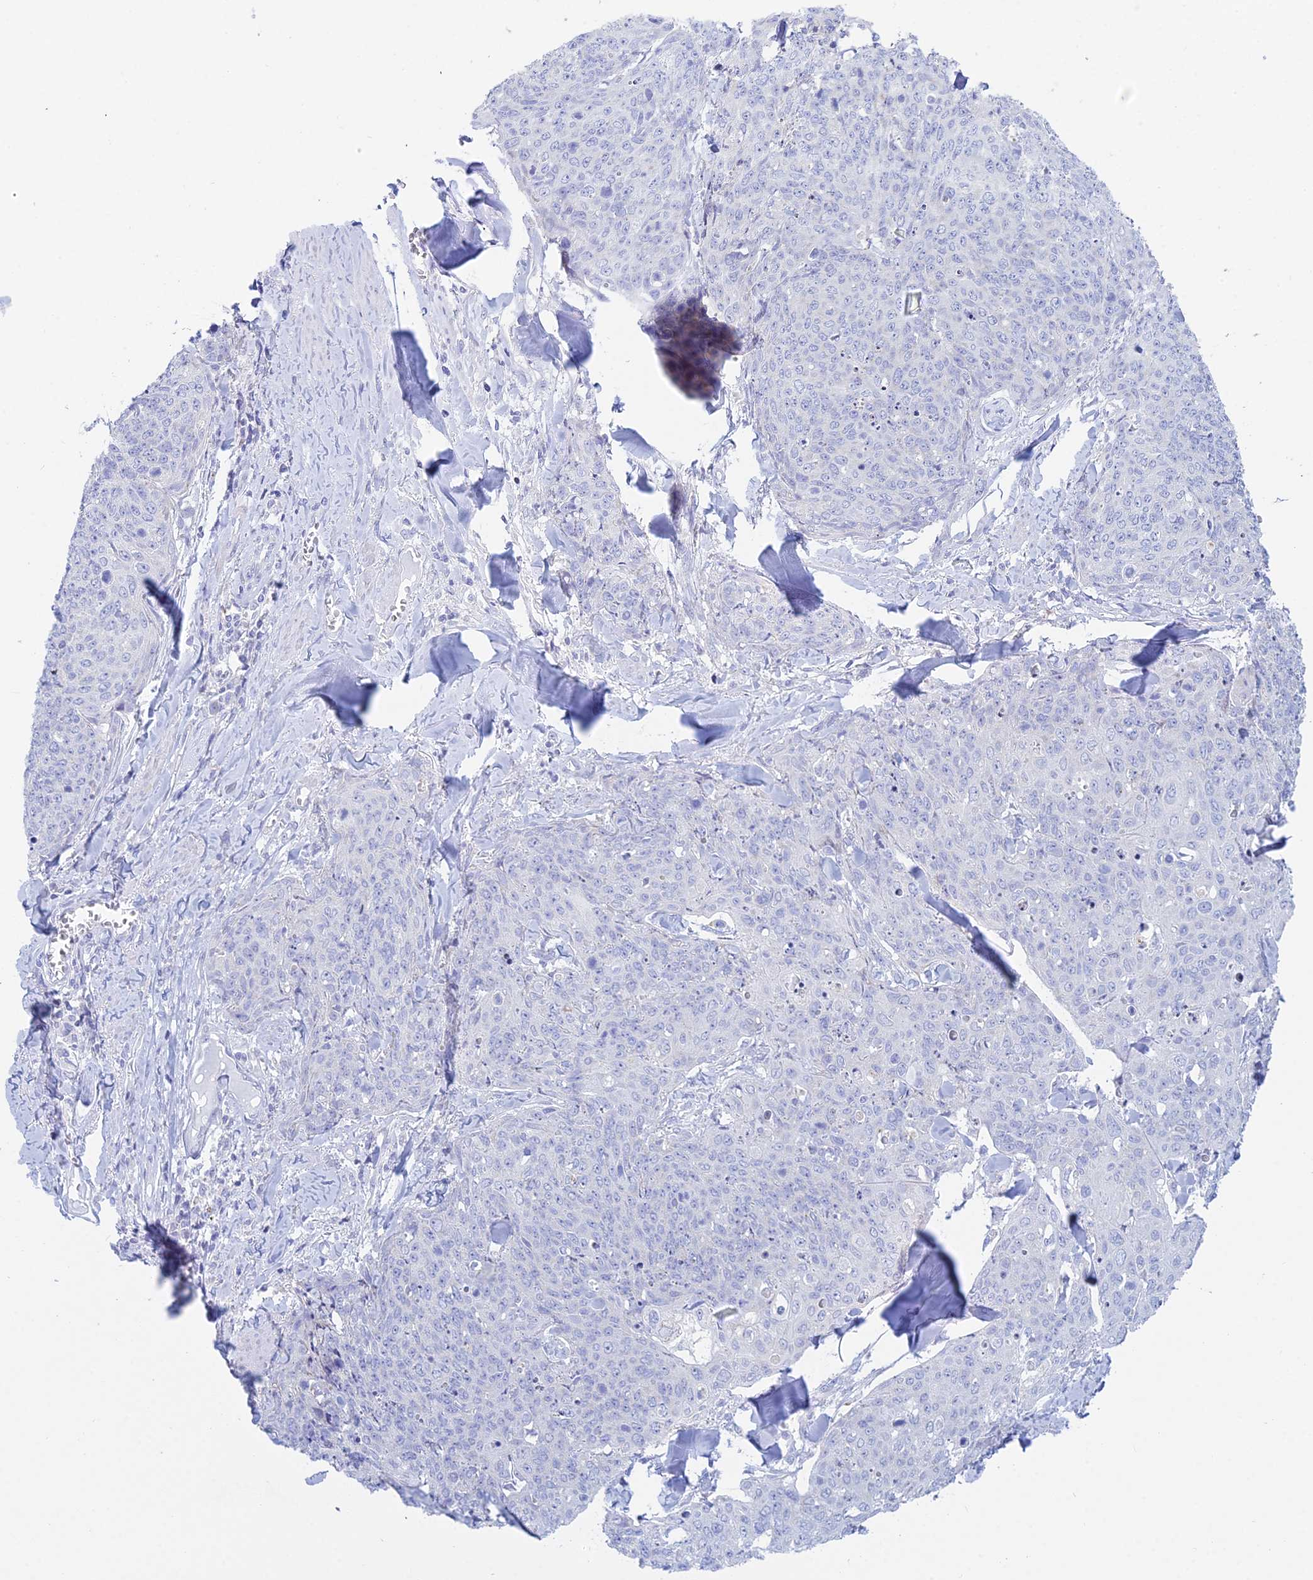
{"staining": {"intensity": "negative", "quantity": "none", "location": "none"}, "tissue": "skin cancer", "cell_type": "Tumor cells", "image_type": "cancer", "snomed": [{"axis": "morphology", "description": "Squamous cell carcinoma, NOS"}, {"axis": "topography", "description": "Skin"}, {"axis": "topography", "description": "Vulva"}], "caption": "Tumor cells show no significant staining in skin squamous cell carcinoma.", "gene": "PRR13", "patient": {"sex": "female", "age": 85}}